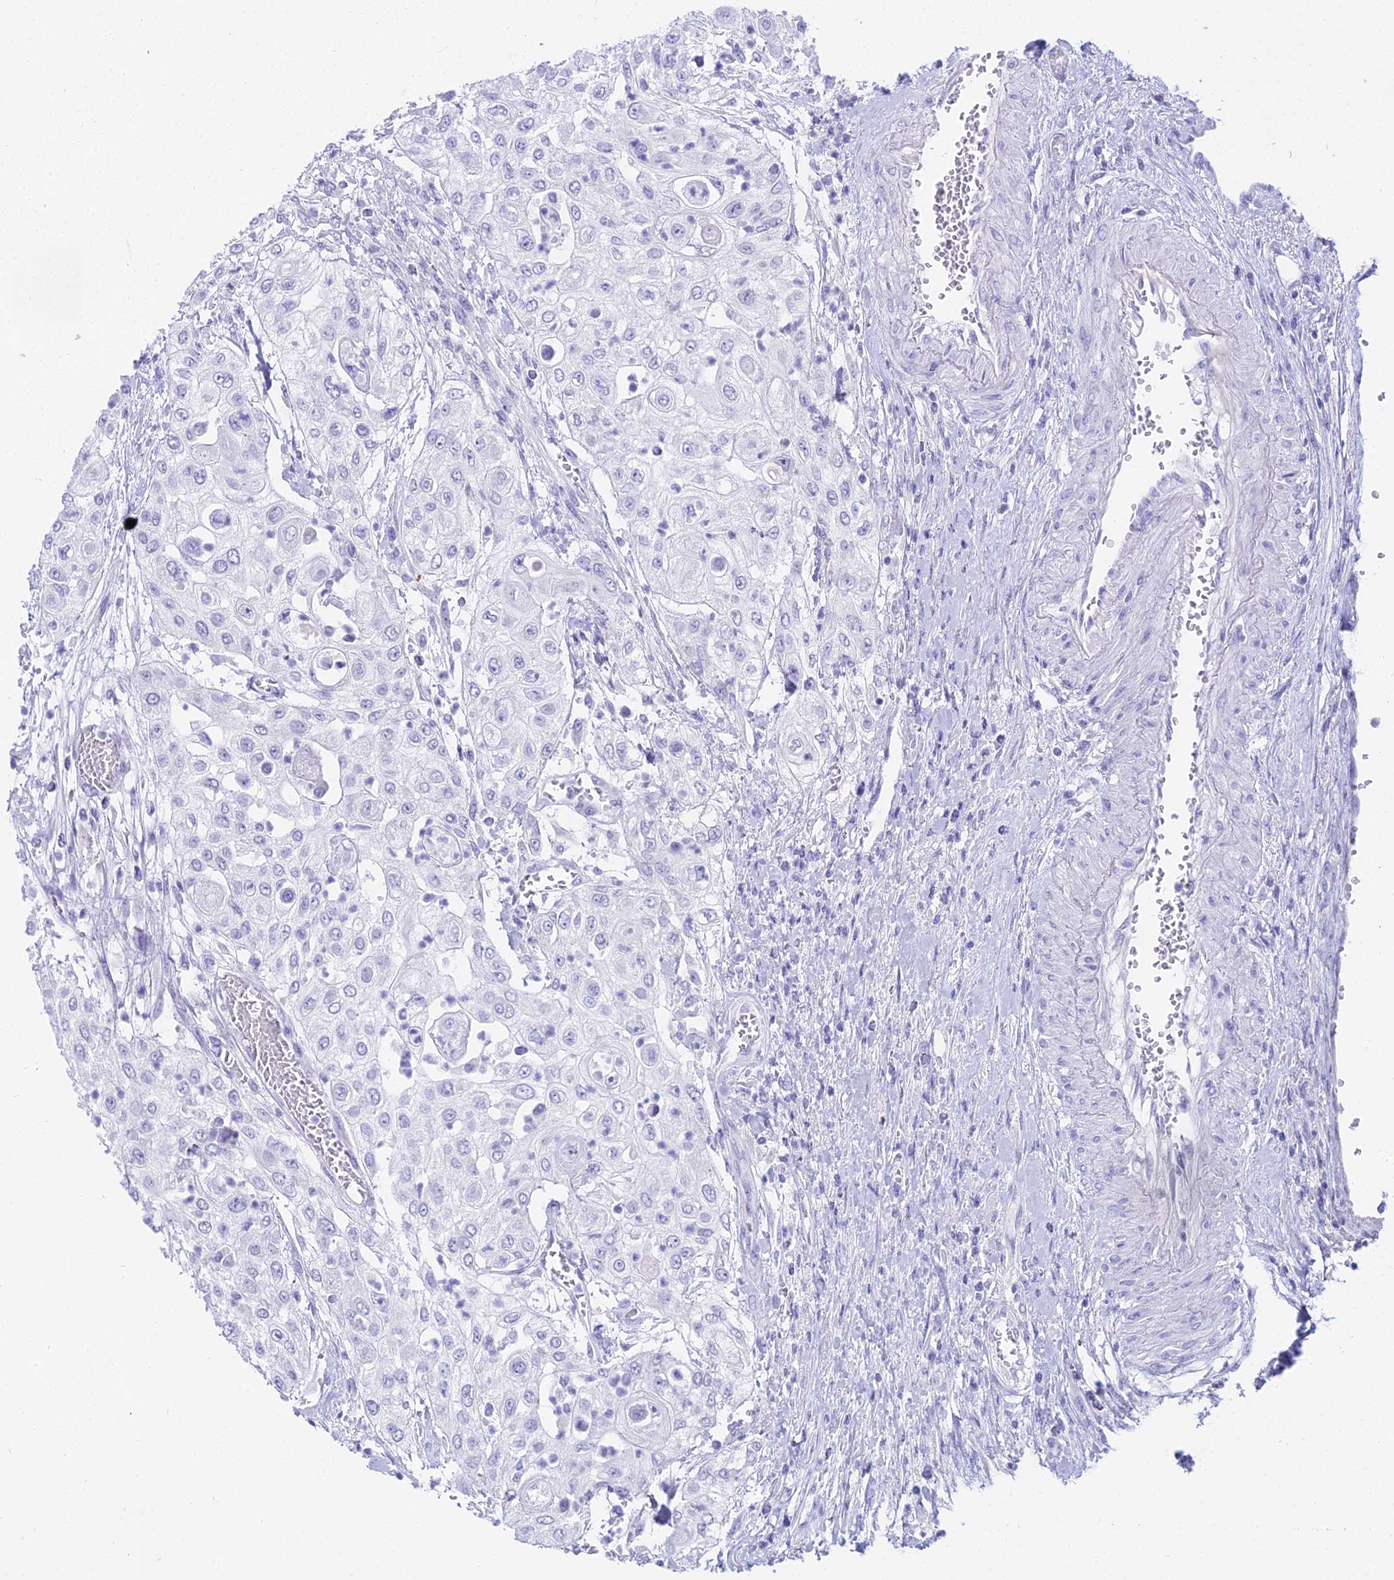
{"staining": {"intensity": "negative", "quantity": "none", "location": "none"}, "tissue": "urothelial cancer", "cell_type": "Tumor cells", "image_type": "cancer", "snomed": [{"axis": "morphology", "description": "Urothelial carcinoma, High grade"}, {"axis": "topography", "description": "Urinary bladder"}], "caption": "A photomicrograph of human urothelial cancer is negative for staining in tumor cells.", "gene": "CGB2", "patient": {"sex": "female", "age": 79}}